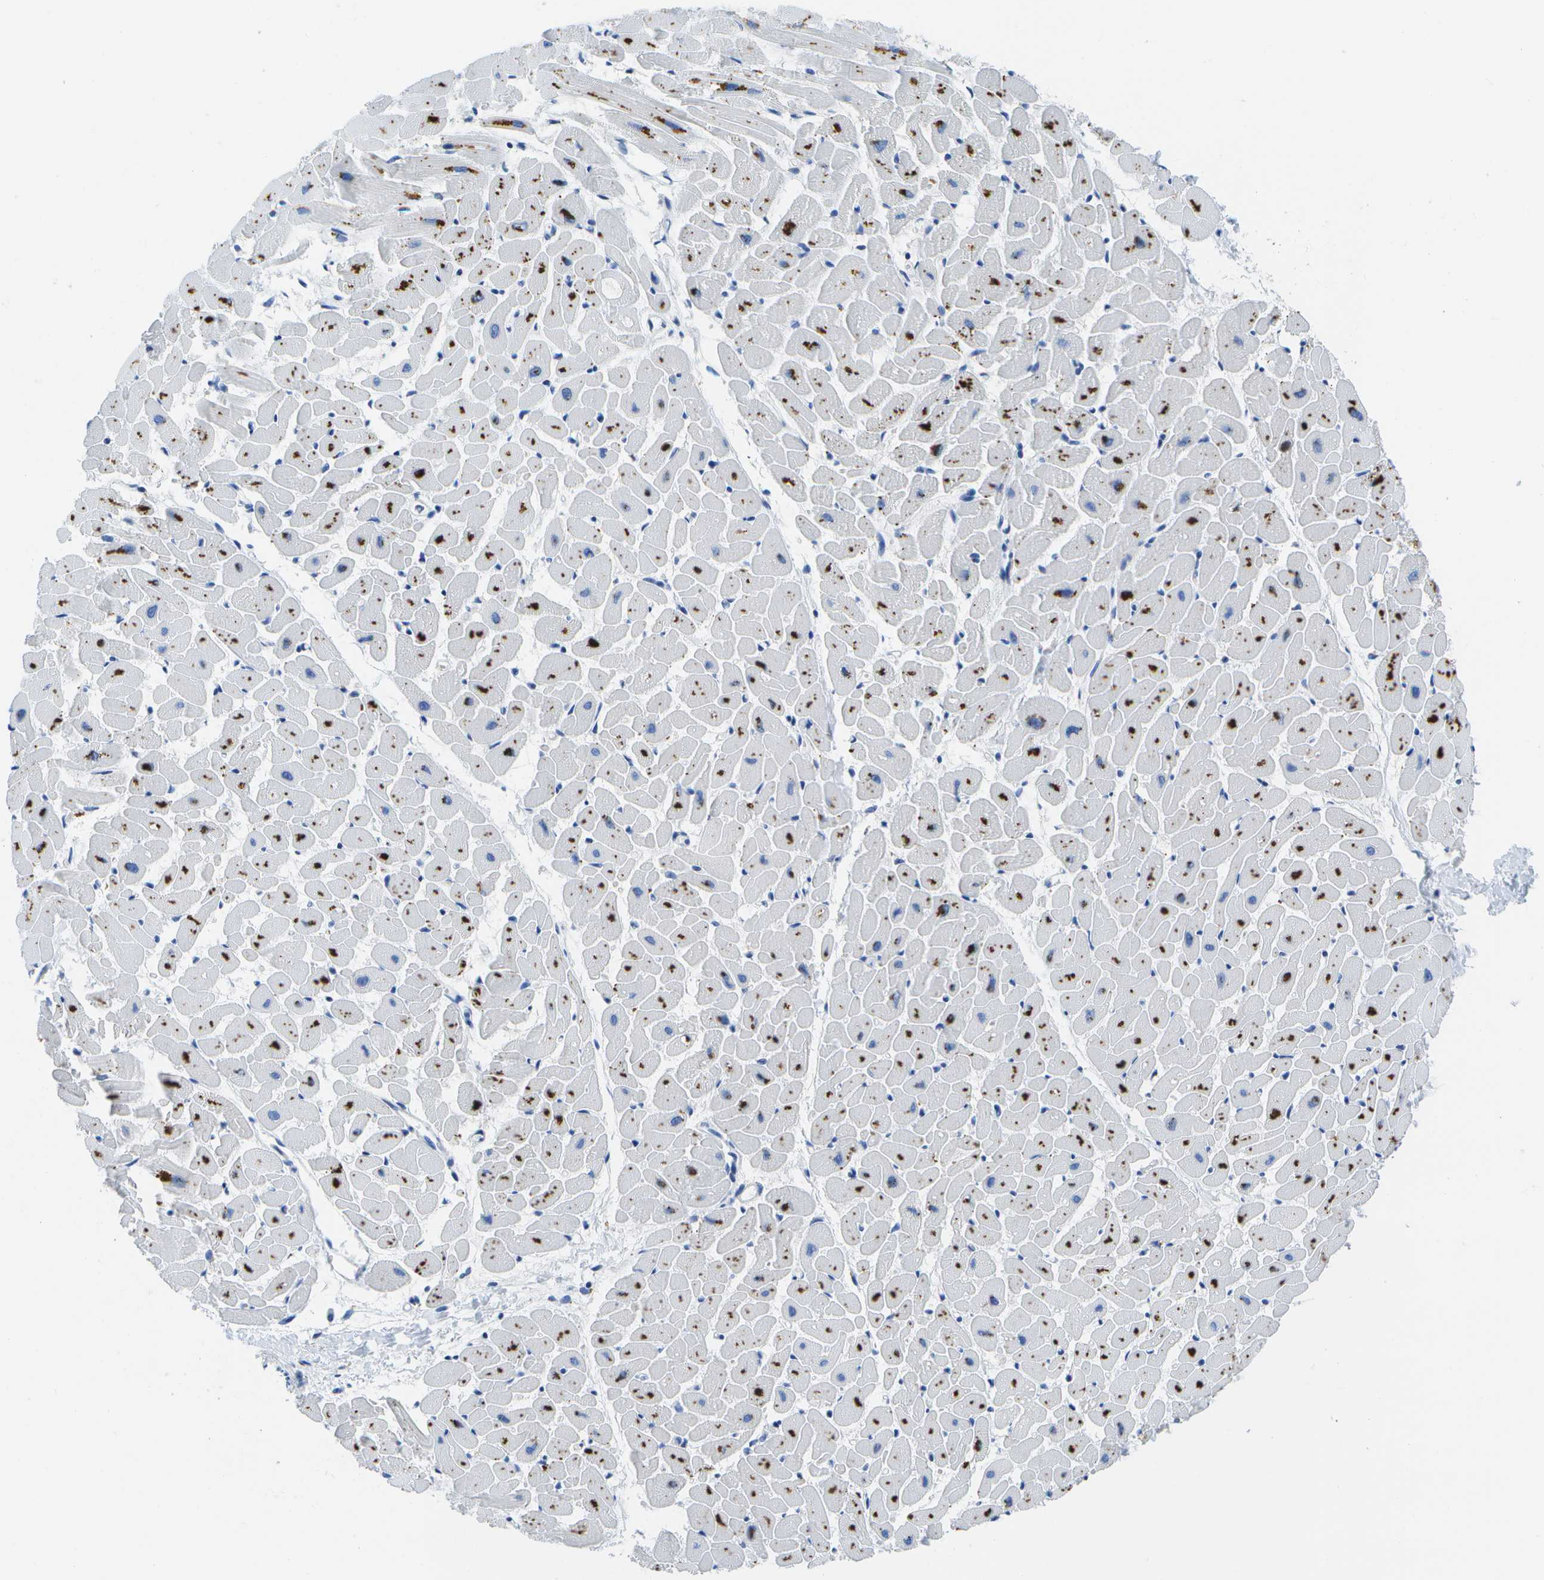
{"staining": {"intensity": "negative", "quantity": "none", "location": "none"}, "tissue": "heart muscle", "cell_type": "Cardiomyocytes", "image_type": "normal", "snomed": [{"axis": "morphology", "description": "Normal tissue, NOS"}, {"axis": "topography", "description": "Heart"}], "caption": "Image shows no significant protein expression in cardiomyocytes of benign heart muscle.", "gene": "MS4A1", "patient": {"sex": "female", "age": 19}}